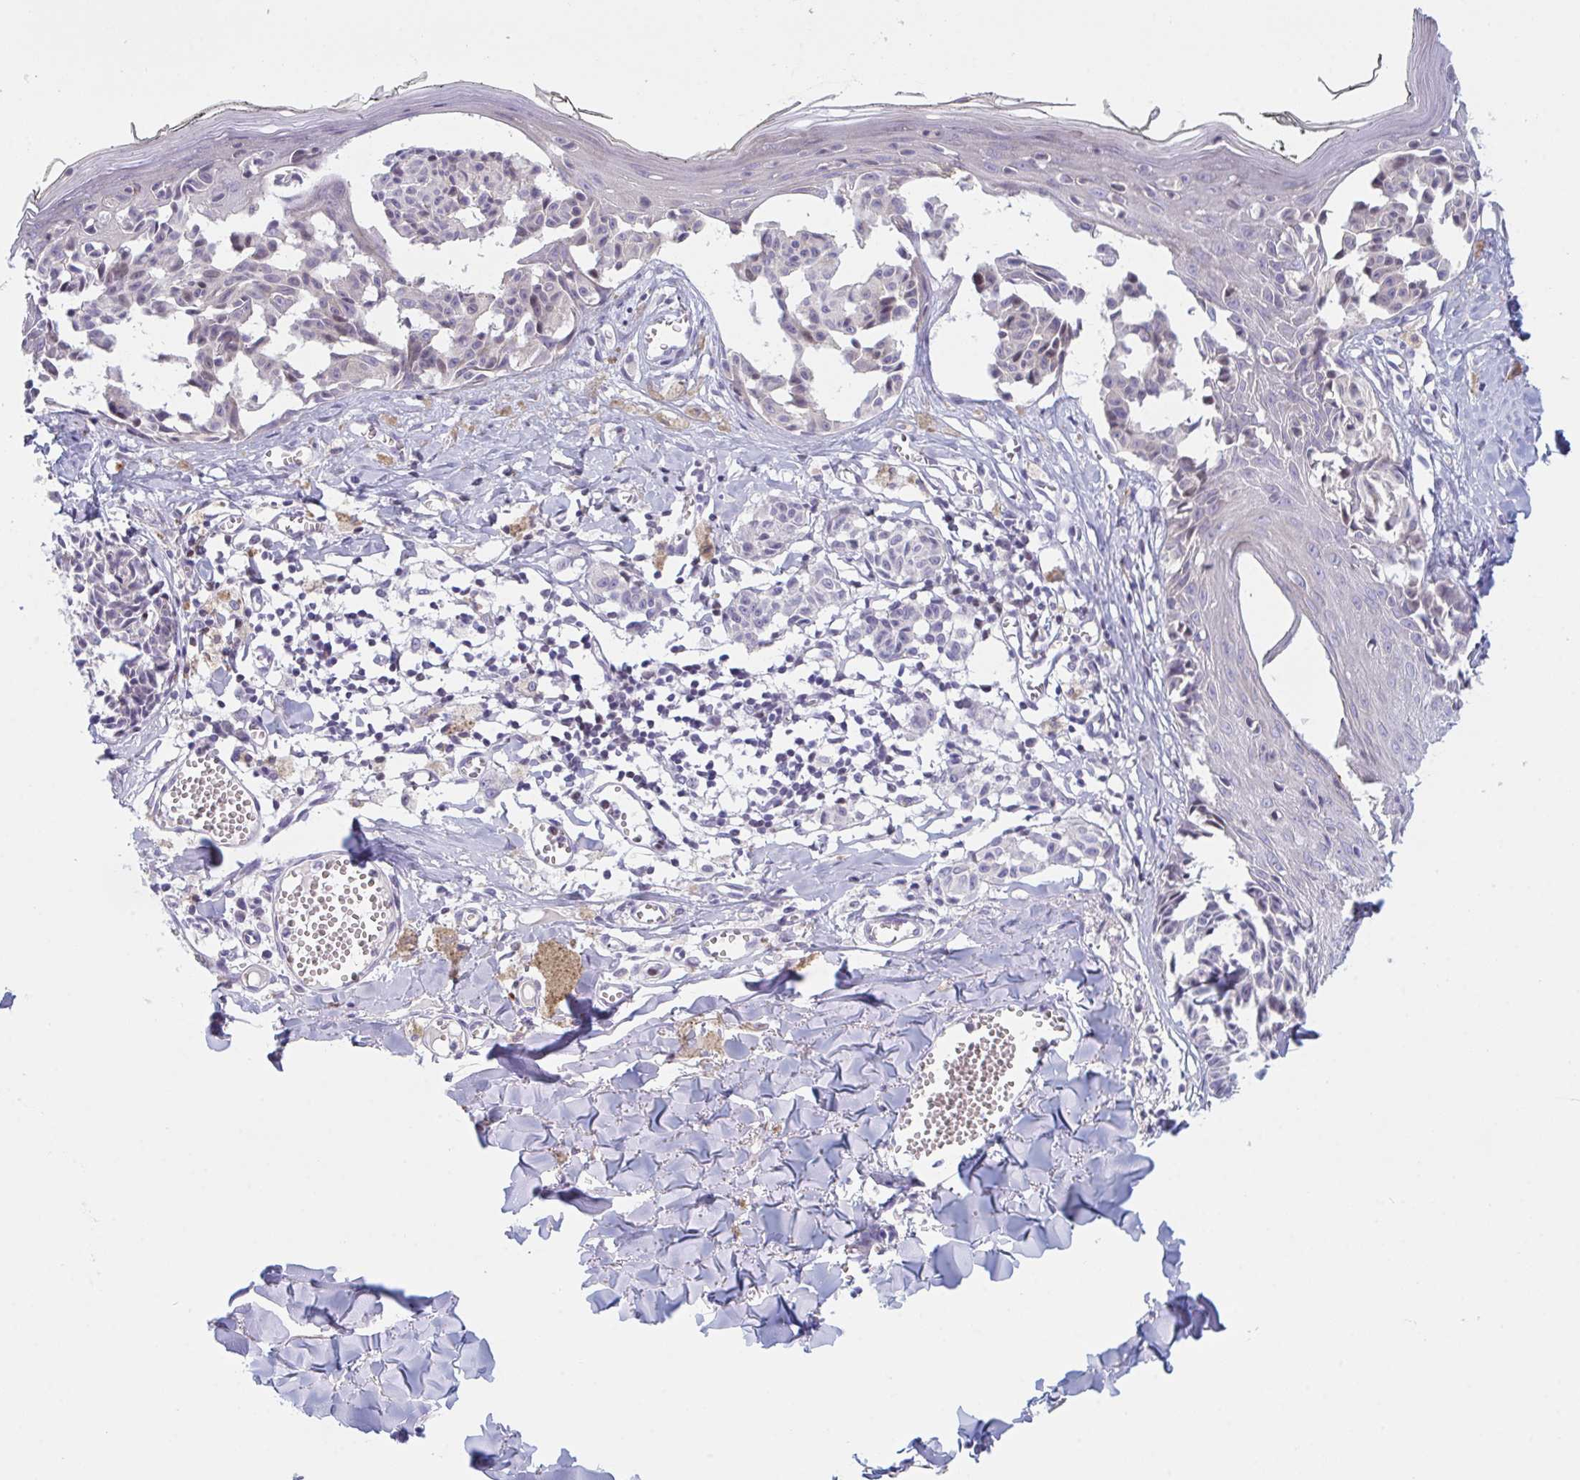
{"staining": {"intensity": "negative", "quantity": "none", "location": "none"}, "tissue": "melanoma", "cell_type": "Tumor cells", "image_type": "cancer", "snomed": [{"axis": "morphology", "description": "Malignant melanoma, NOS"}, {"axis": "topography", "description": "Skin"}], "caption": "This photomicrograph is of malignant melanoma stained with immunohistochemistry to label a protein in brown with the nuclei are counter-stained blue. There is no staining in tumor cells.", "gene": "NAA30", "patient": {"sex": "female", "age": 43}}